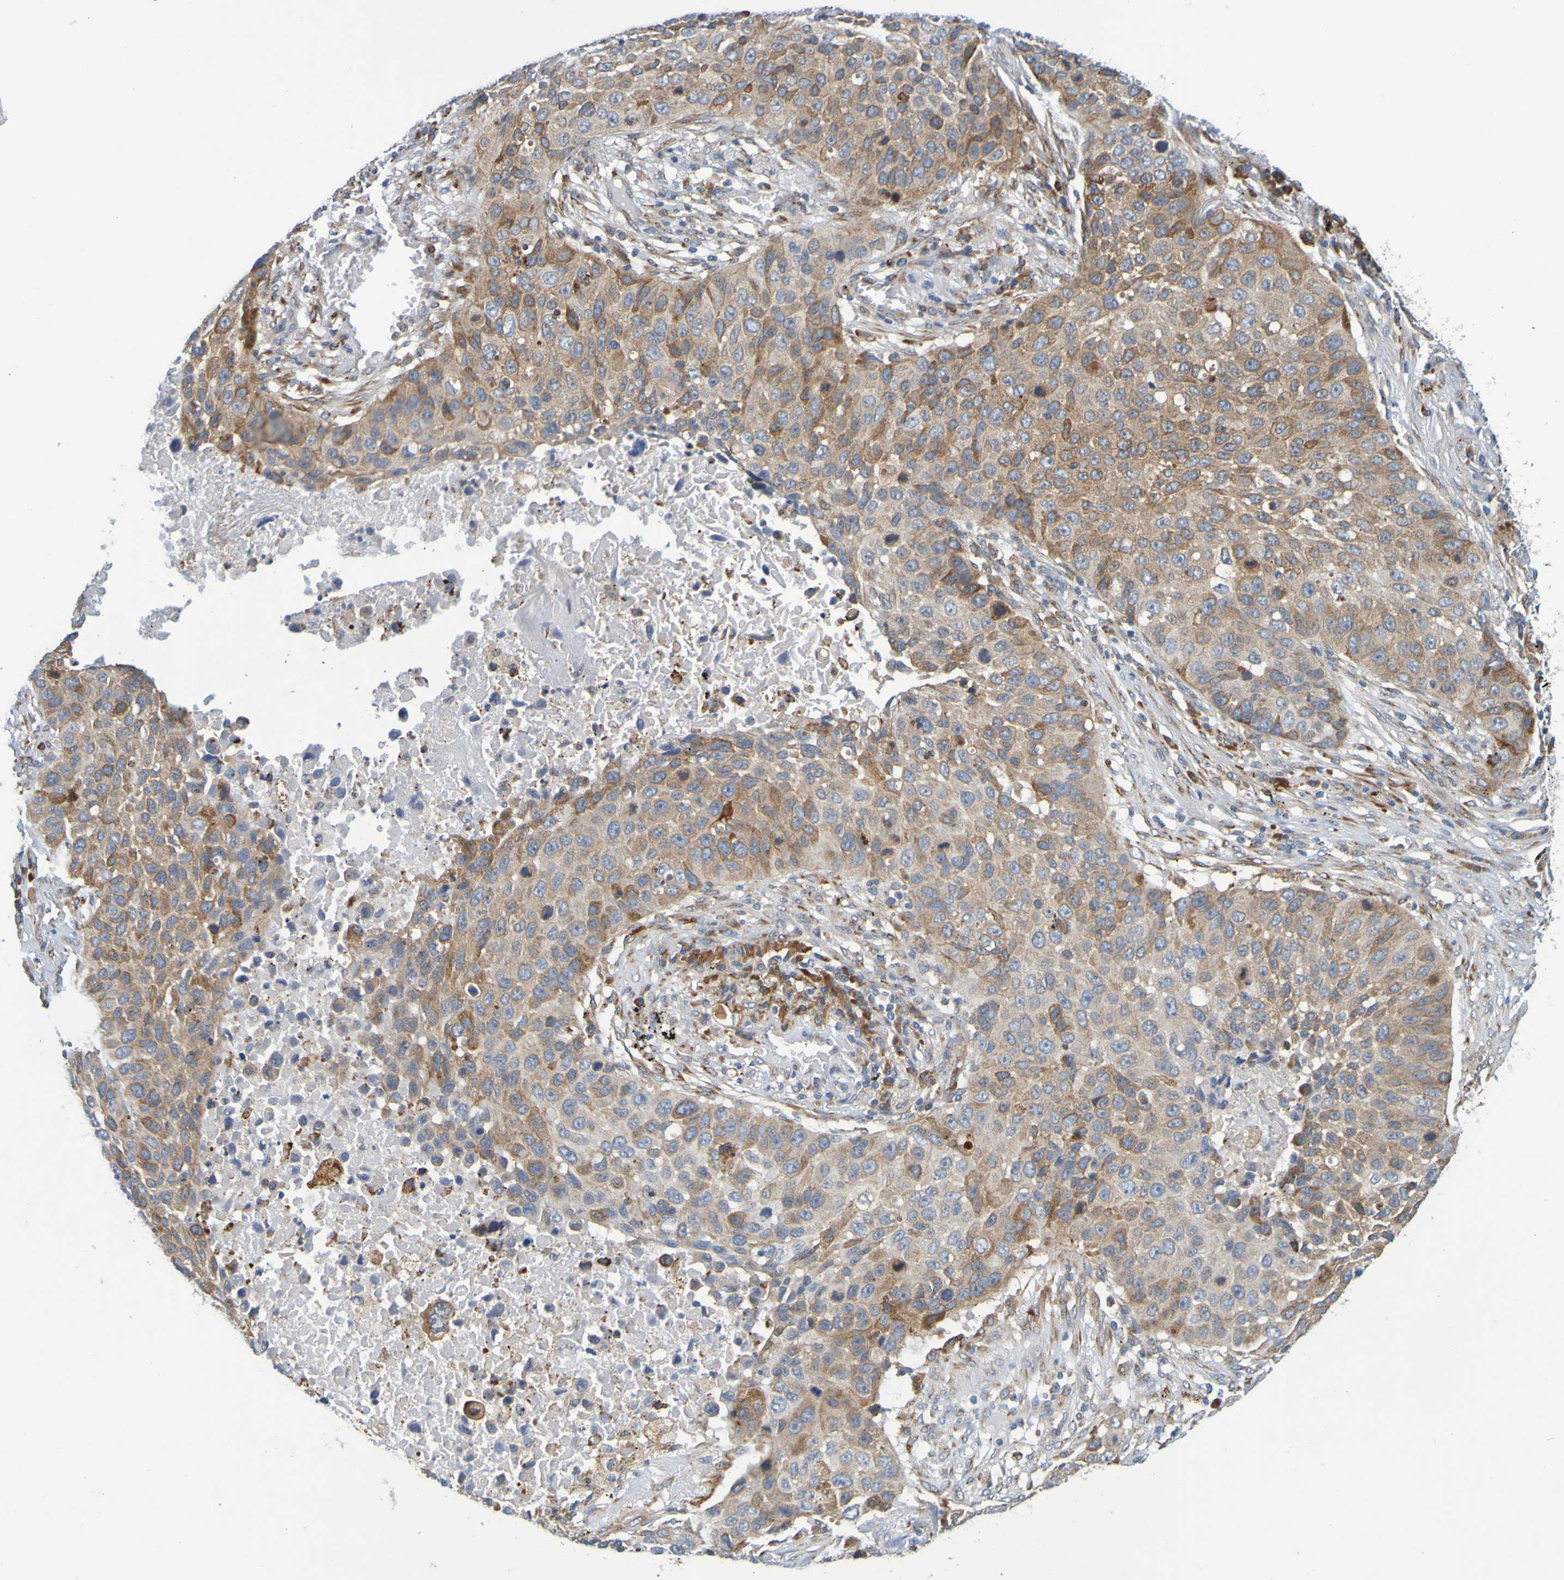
{"staining": {"intensity": "moderate", "quantity": ">75%", "location": "cytoplasmic/membranous"}, "tissue": "lung cancer", "cell_type": "Tumor cells", "image_type": "cancer", "snomed": [{"axis": "morphology", "description": "Squamous cell carcinoma, NOS"}, {"axis": "topography", "description": "Lung"}], "caption": "Lung cancer (squamous cell carcinoma) stained for a protein exhibits moderate cytoplasmic/membranous positivity in tumor cells.", "gene": "SIL1", "patient": {"sex": "male", "age": 57}}